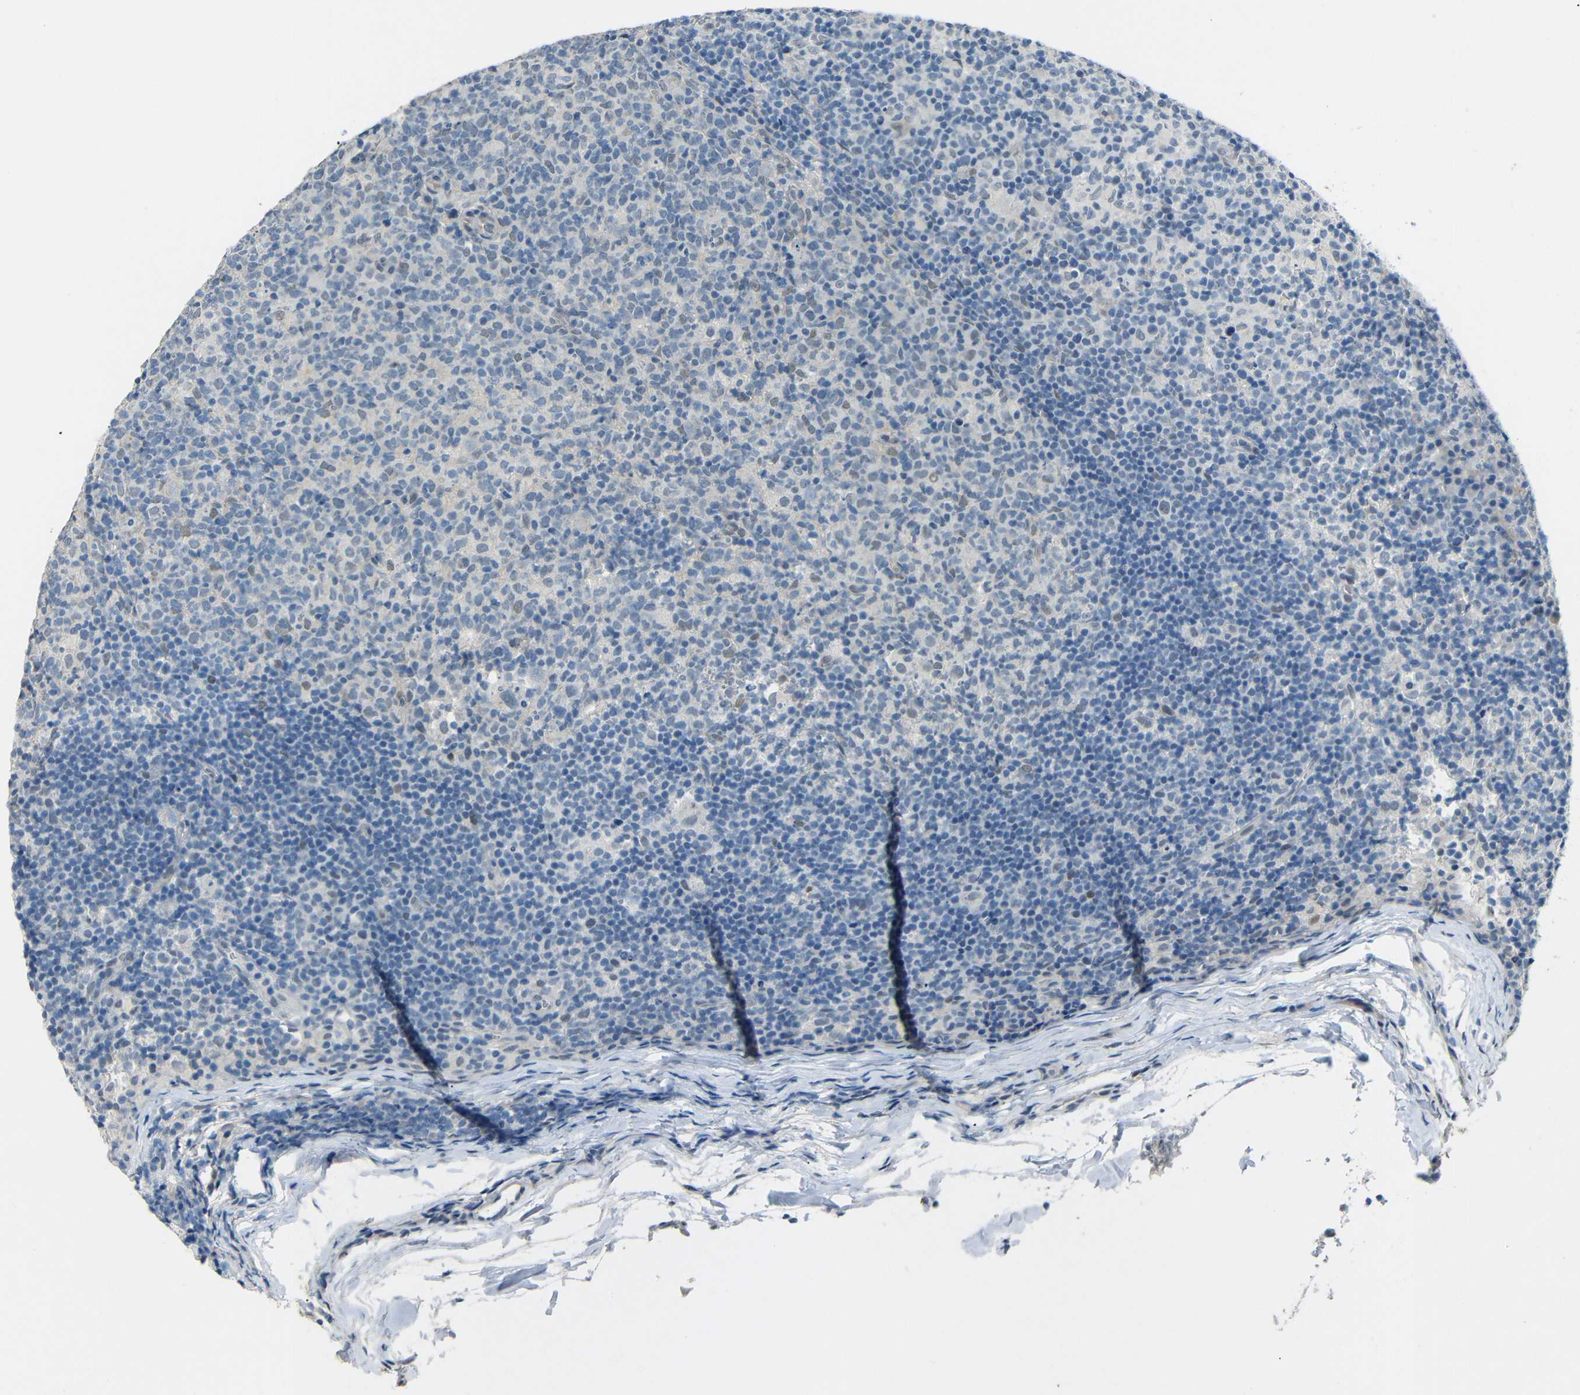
{"staining": {"intensity": "weak", "quantity": "<25%", "location": "nuclear"}, "tissue": "lymph node", "cell_type": "Germinal center cells", "image_type": "normal", "snomed": [{"axis": "morphology", "description": "Normal tissue, NOS"}, {"axis": "morphology", "description": "Inflammation, NOS"}, {"axis": "topography", "description": "Lymph node"}], "caption": "Immunohistochemical staining of unremarkable lymph node shows no significant positivity in germinal center cells.", "gene": "GPR158", "patient": {"sex": "male", "age": 55}}